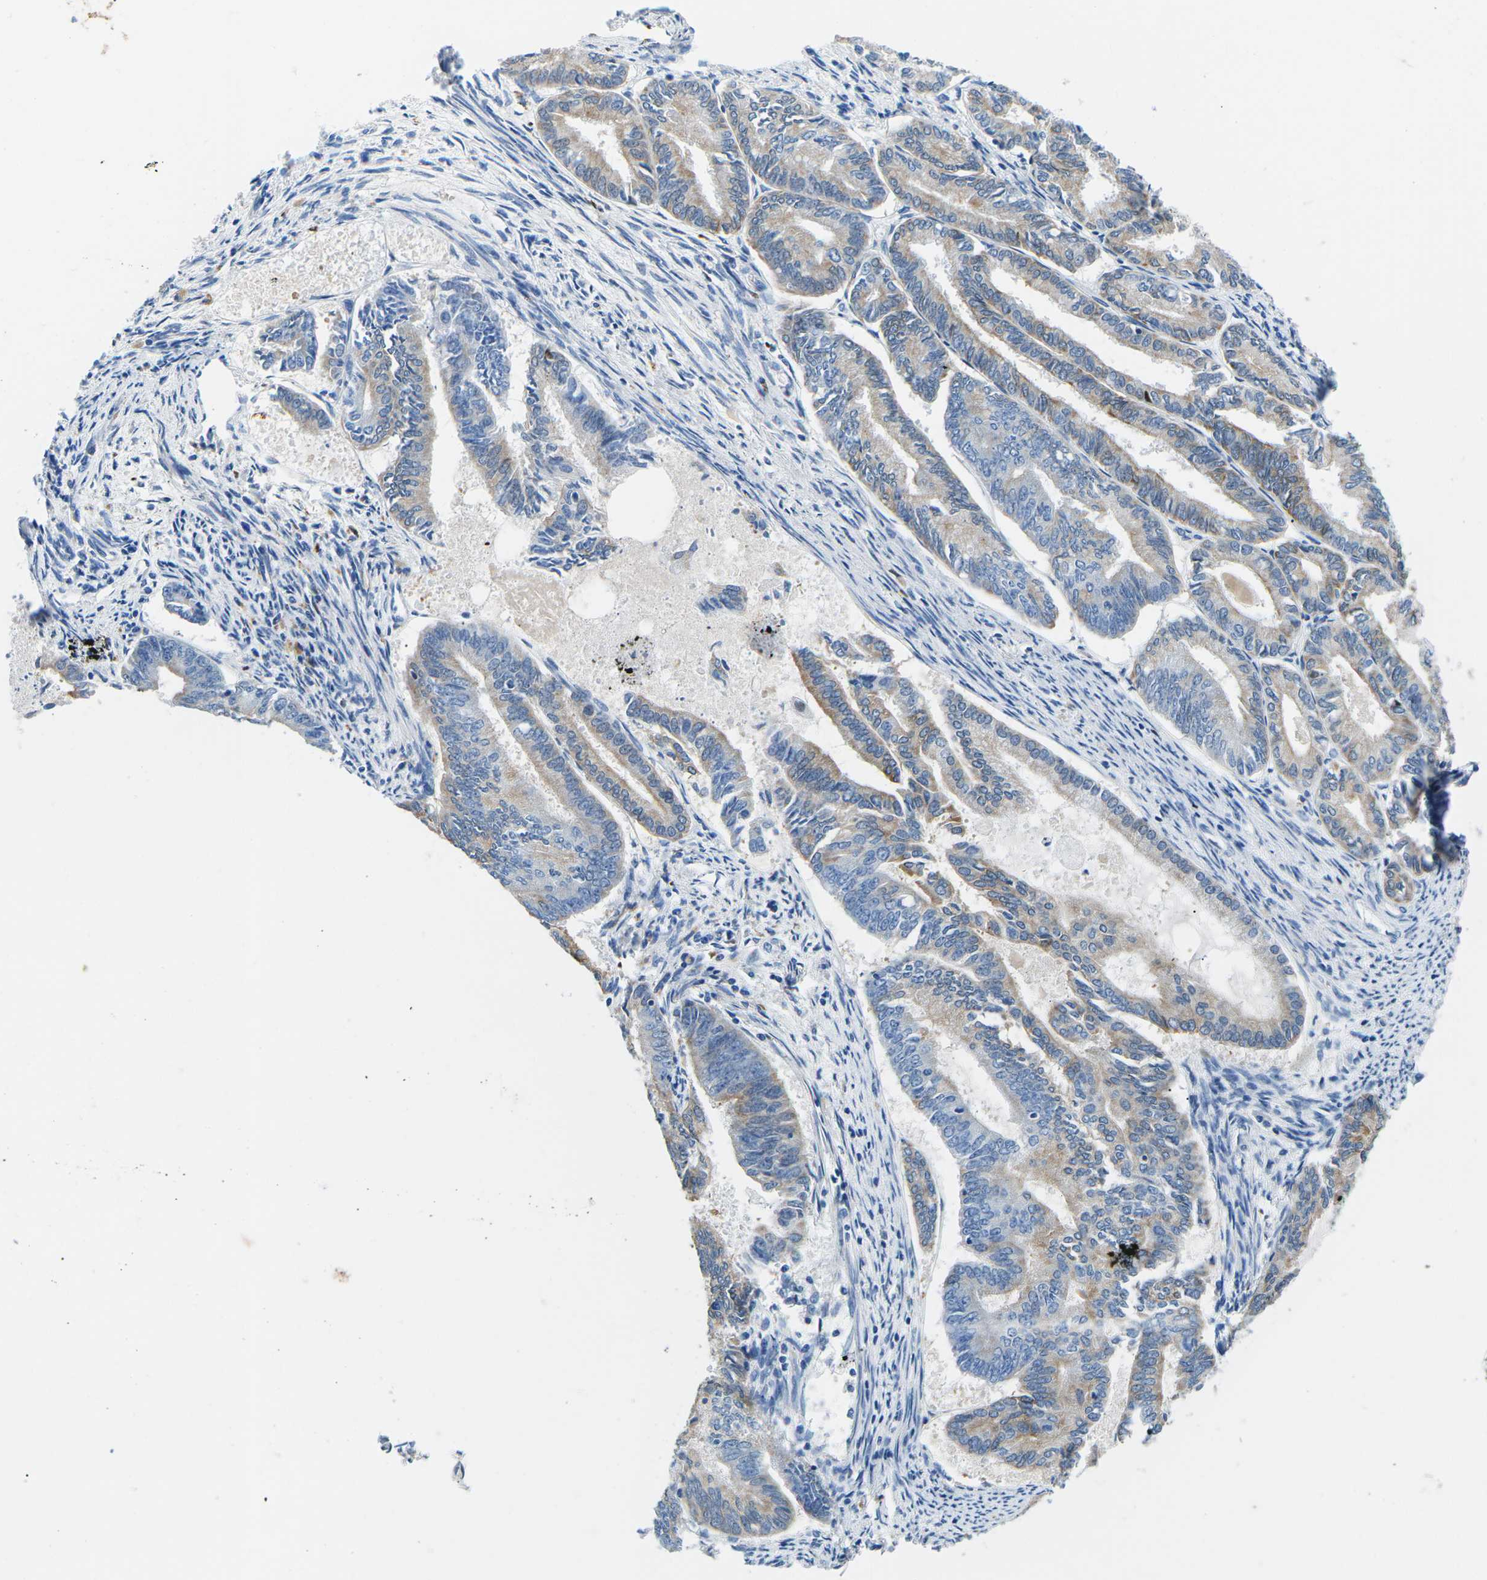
{"staining": {"intensity": "weak", "quantity": "<25%", "location": "cytoplasmic/membranous"}, "tissue": "endometrial cancer", "cell_type": "Tumor cells", "image_type": "cancer", "snomed": [{"axis": "morphology", "description": "Adenocarcinoma, NOS"}, {"axis": "topography", "description": "Endometrium"}], "caption": "Immunohistochemistry image of human endometrial cancer stained for a protein (brown), which displays no expression in tumor cells.", "gene": "TM6SF1", "patient": {"sex": "female", "age": 86}}